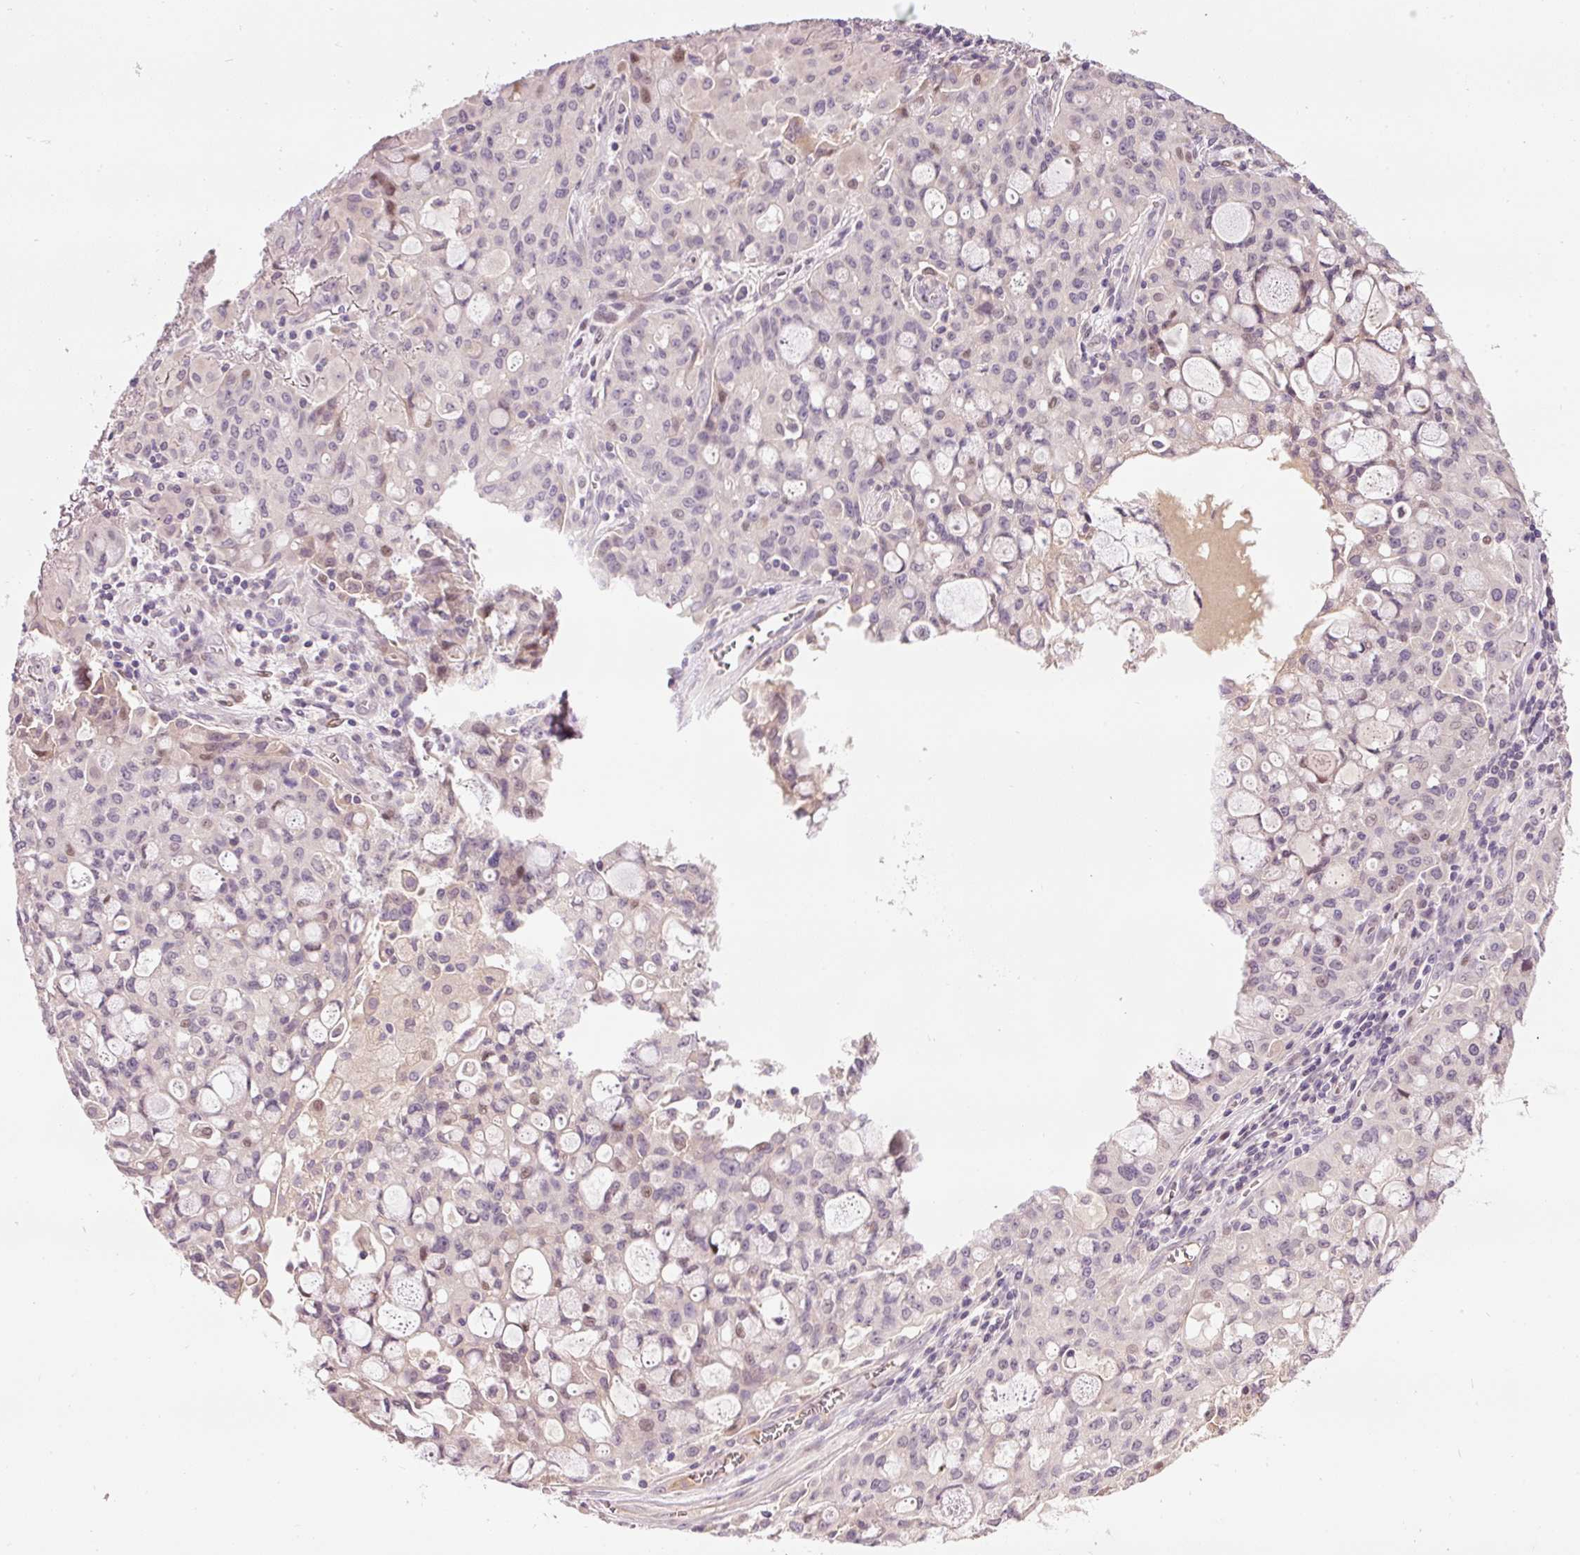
{"staining": {"intensity": "moderate", "quantity": "<25%", "location": "nuclear"}, "tissue": "lung cancer", "cell_type": "Tumor cells", "image_type": "cancer", "snomed": [{"axis": "morphology", "description": "Adenocarcinoma, NOS"}, {"axis": "topography", "description": "Lung"}], "caption": "Immunohistochemistry (IHC) histopathology image of neoplastic tissue: human adenocarcinoma (lung) stained using immunohistochemistry (IHC) displays low levels of moderate protein expression localized specifically in the nuclear of tumor cells, appearing as a nuclear brown color.", "gene": "CMTM8", "patient": {"sex": "female", "age": 44}}